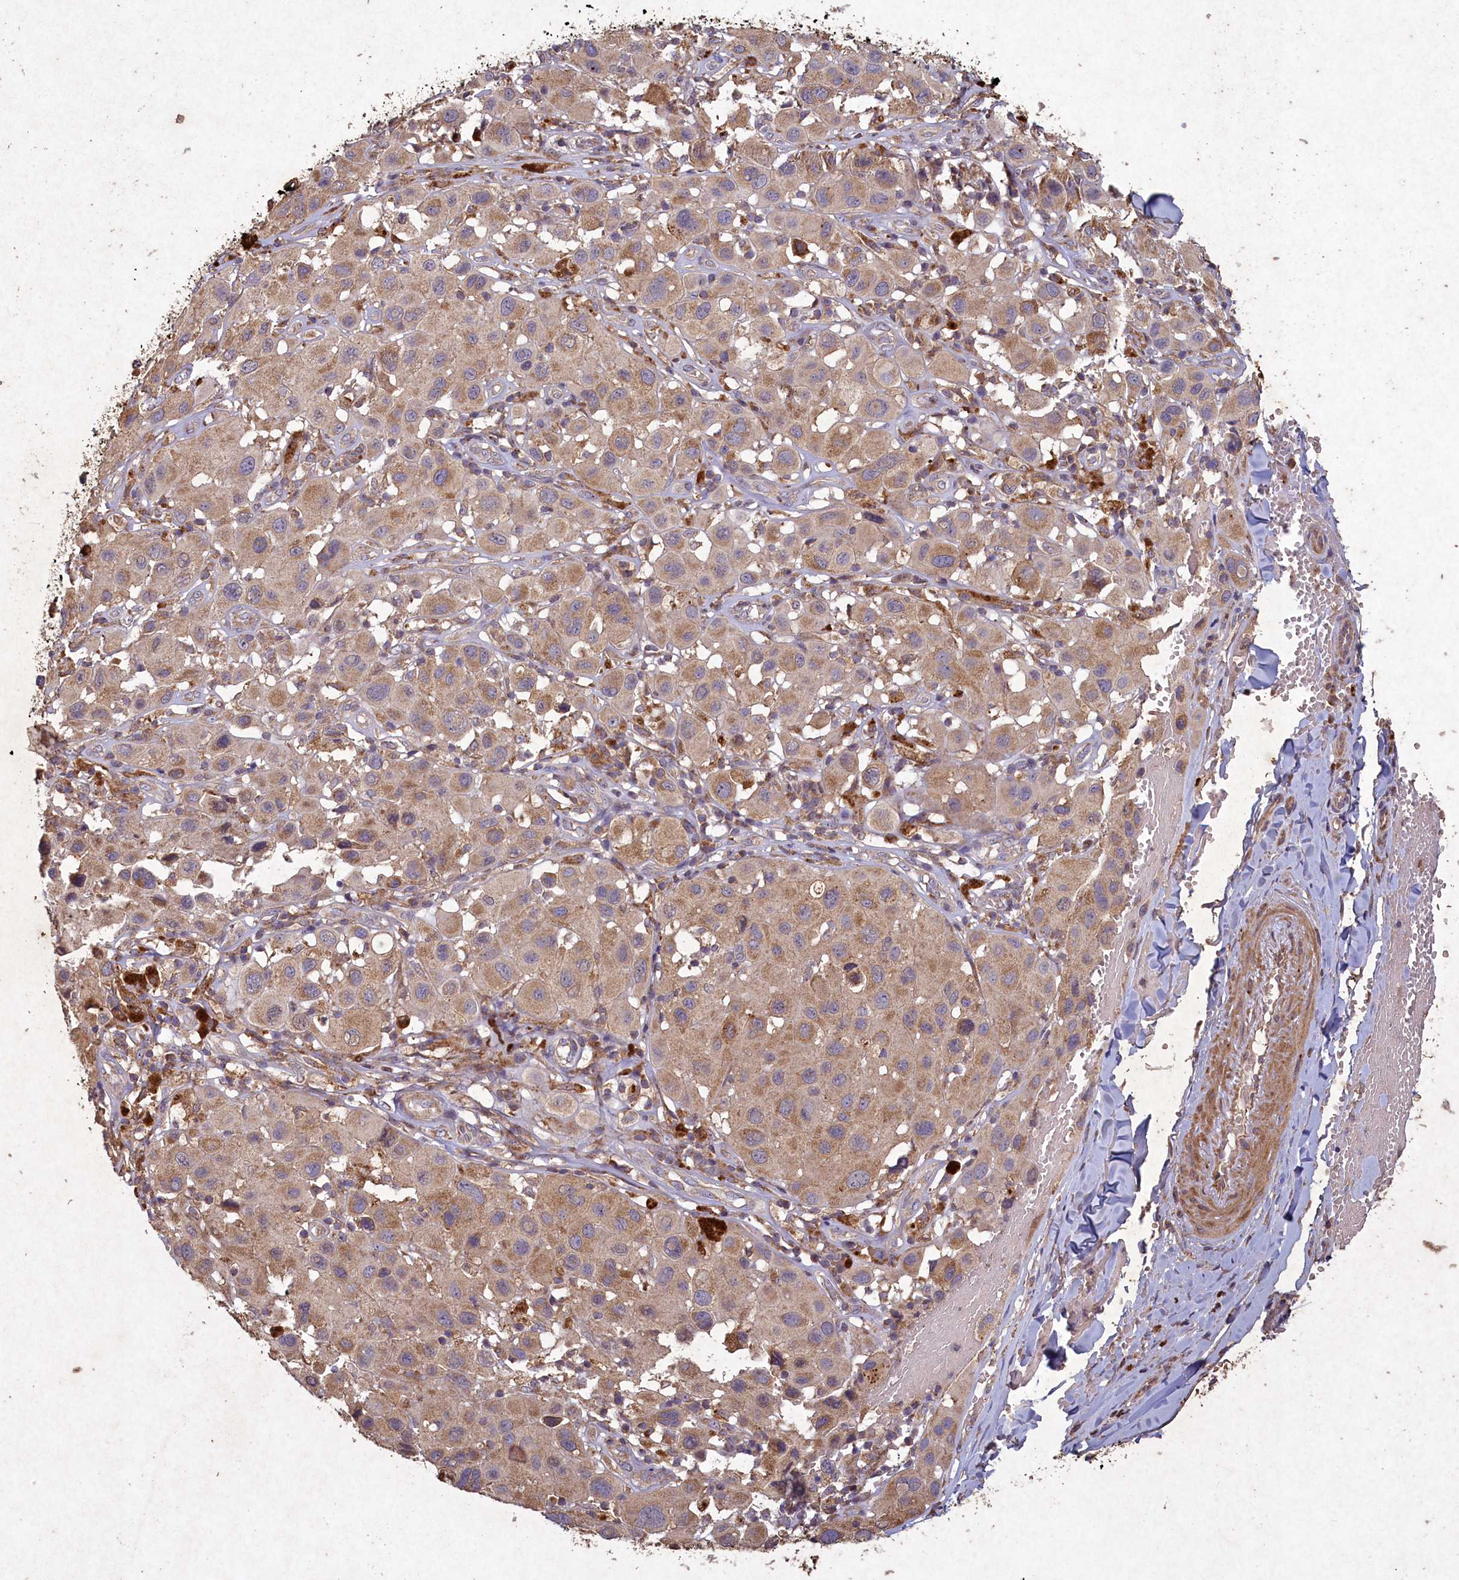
{"staining": {"intensity": "moderate", "quantity": ">75%", "location": "cytoplasmic/membranous"}, "tissue": "melanoma", "cell_type": "Tumor cells", "image_type": "cancer", "snomed": [{"axis": "morphology", "description": "Malignant melanoma, Metastatic site"}, {"axis": "topography", "description": "Skin"}], "caption": "Brown immunohistochemical staining in malignant melanoma (metastatic site) demonstrates moderate cytoplasmic/membranous staining in about >75% of tumor cells. (DAB = brown stain, brightfield microscopy at high magnification).", "gene": "CIAO2B", "patient": {"sex": "male", "age": 41}}